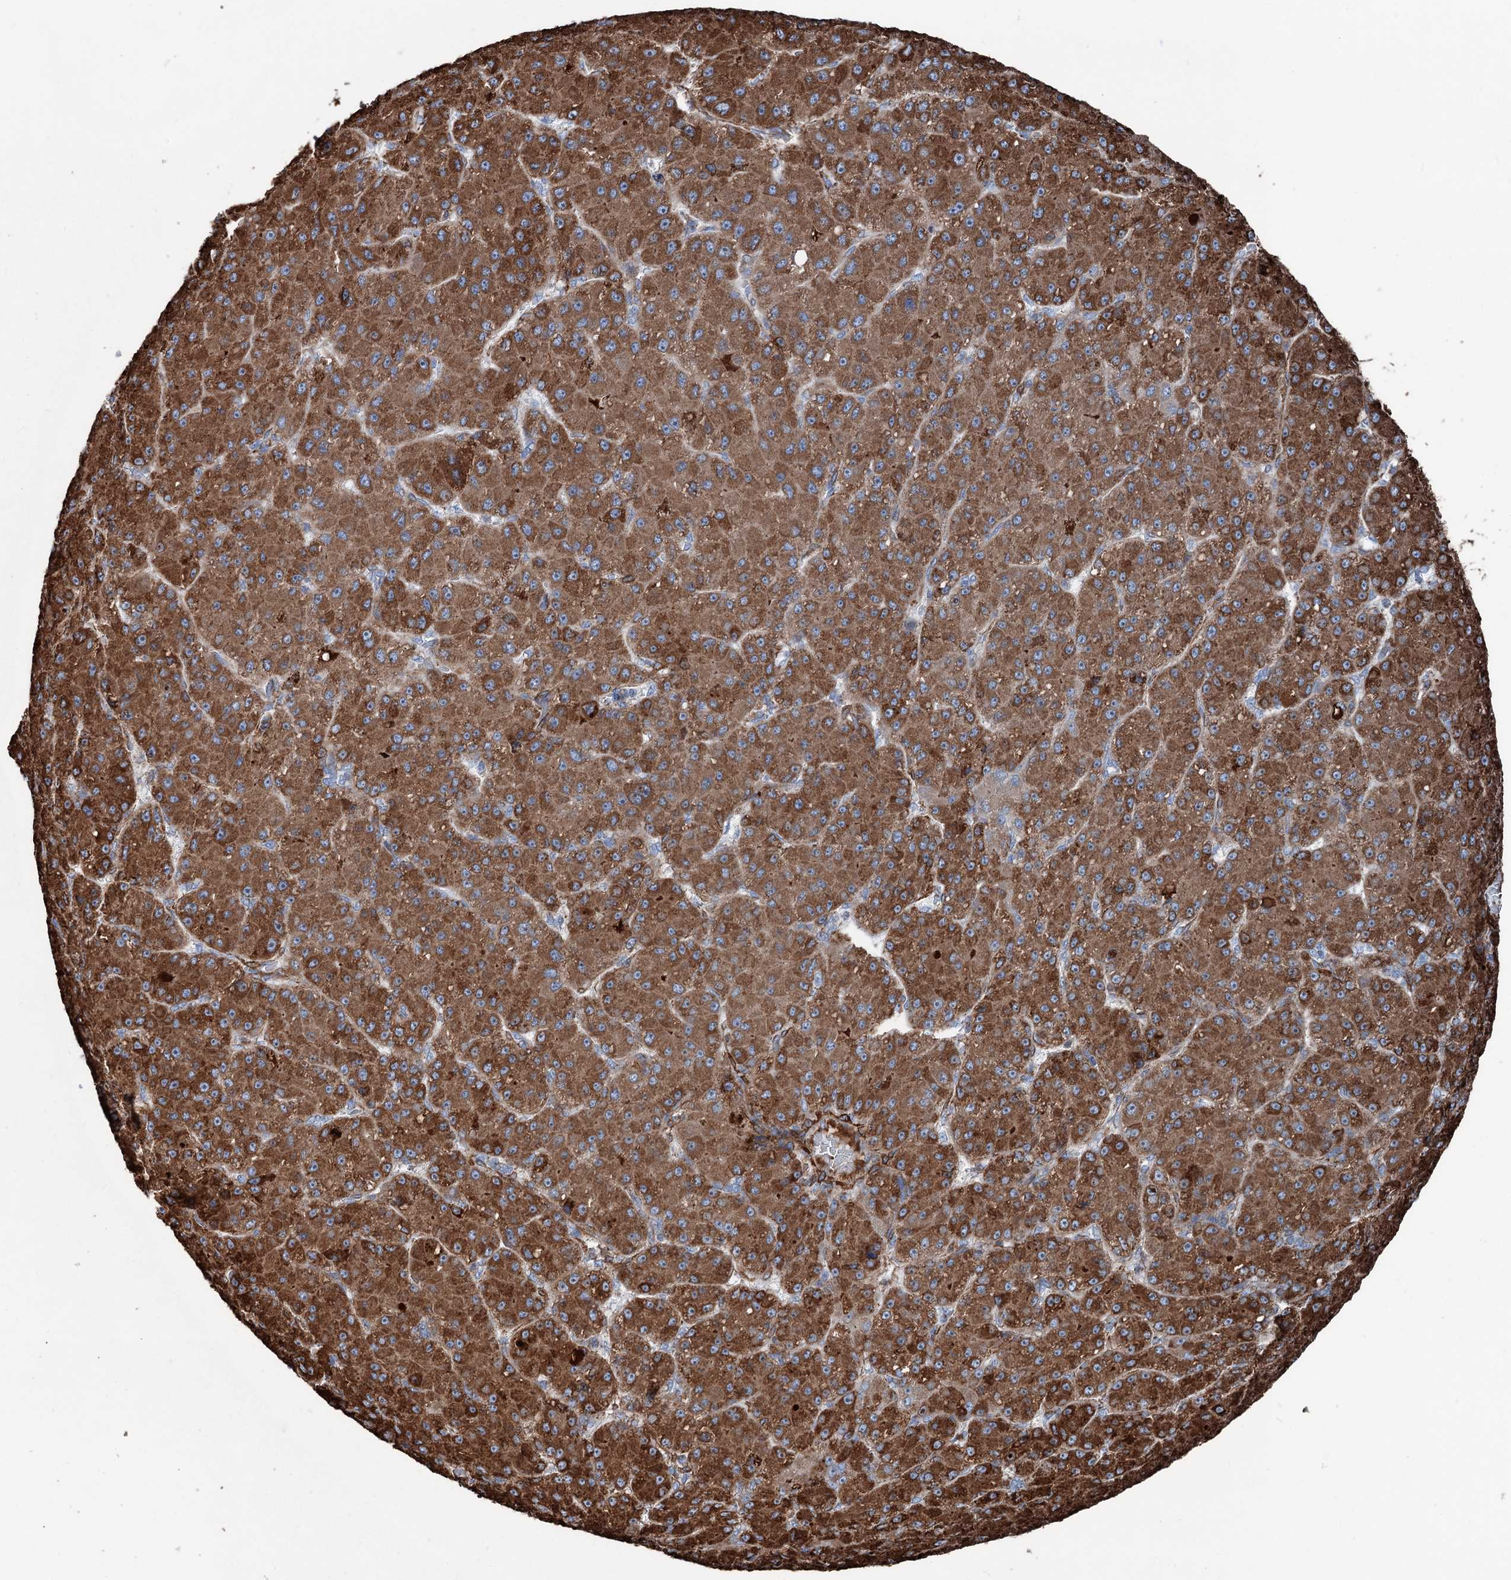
{"staining": {"intensity": "strong", "quantity": ">75%", "location": "cytoplasmic/membranous"}, "tissue": "liver cancer", "cell_type": "Tumor cells", "image_type": "cancer", "snomed": [{"axis": "morphology", "description": "Carcinoma, Hepatocellular, NOS"}, {"axis": "topography", "description": "Liver"}], "caption": "Liver hepatocellular carcinoma stained with a protein marker reveals strong staining in tumor cells.", "gene": "DDIAS", "patient": {"sex": "male", "age": 67}}